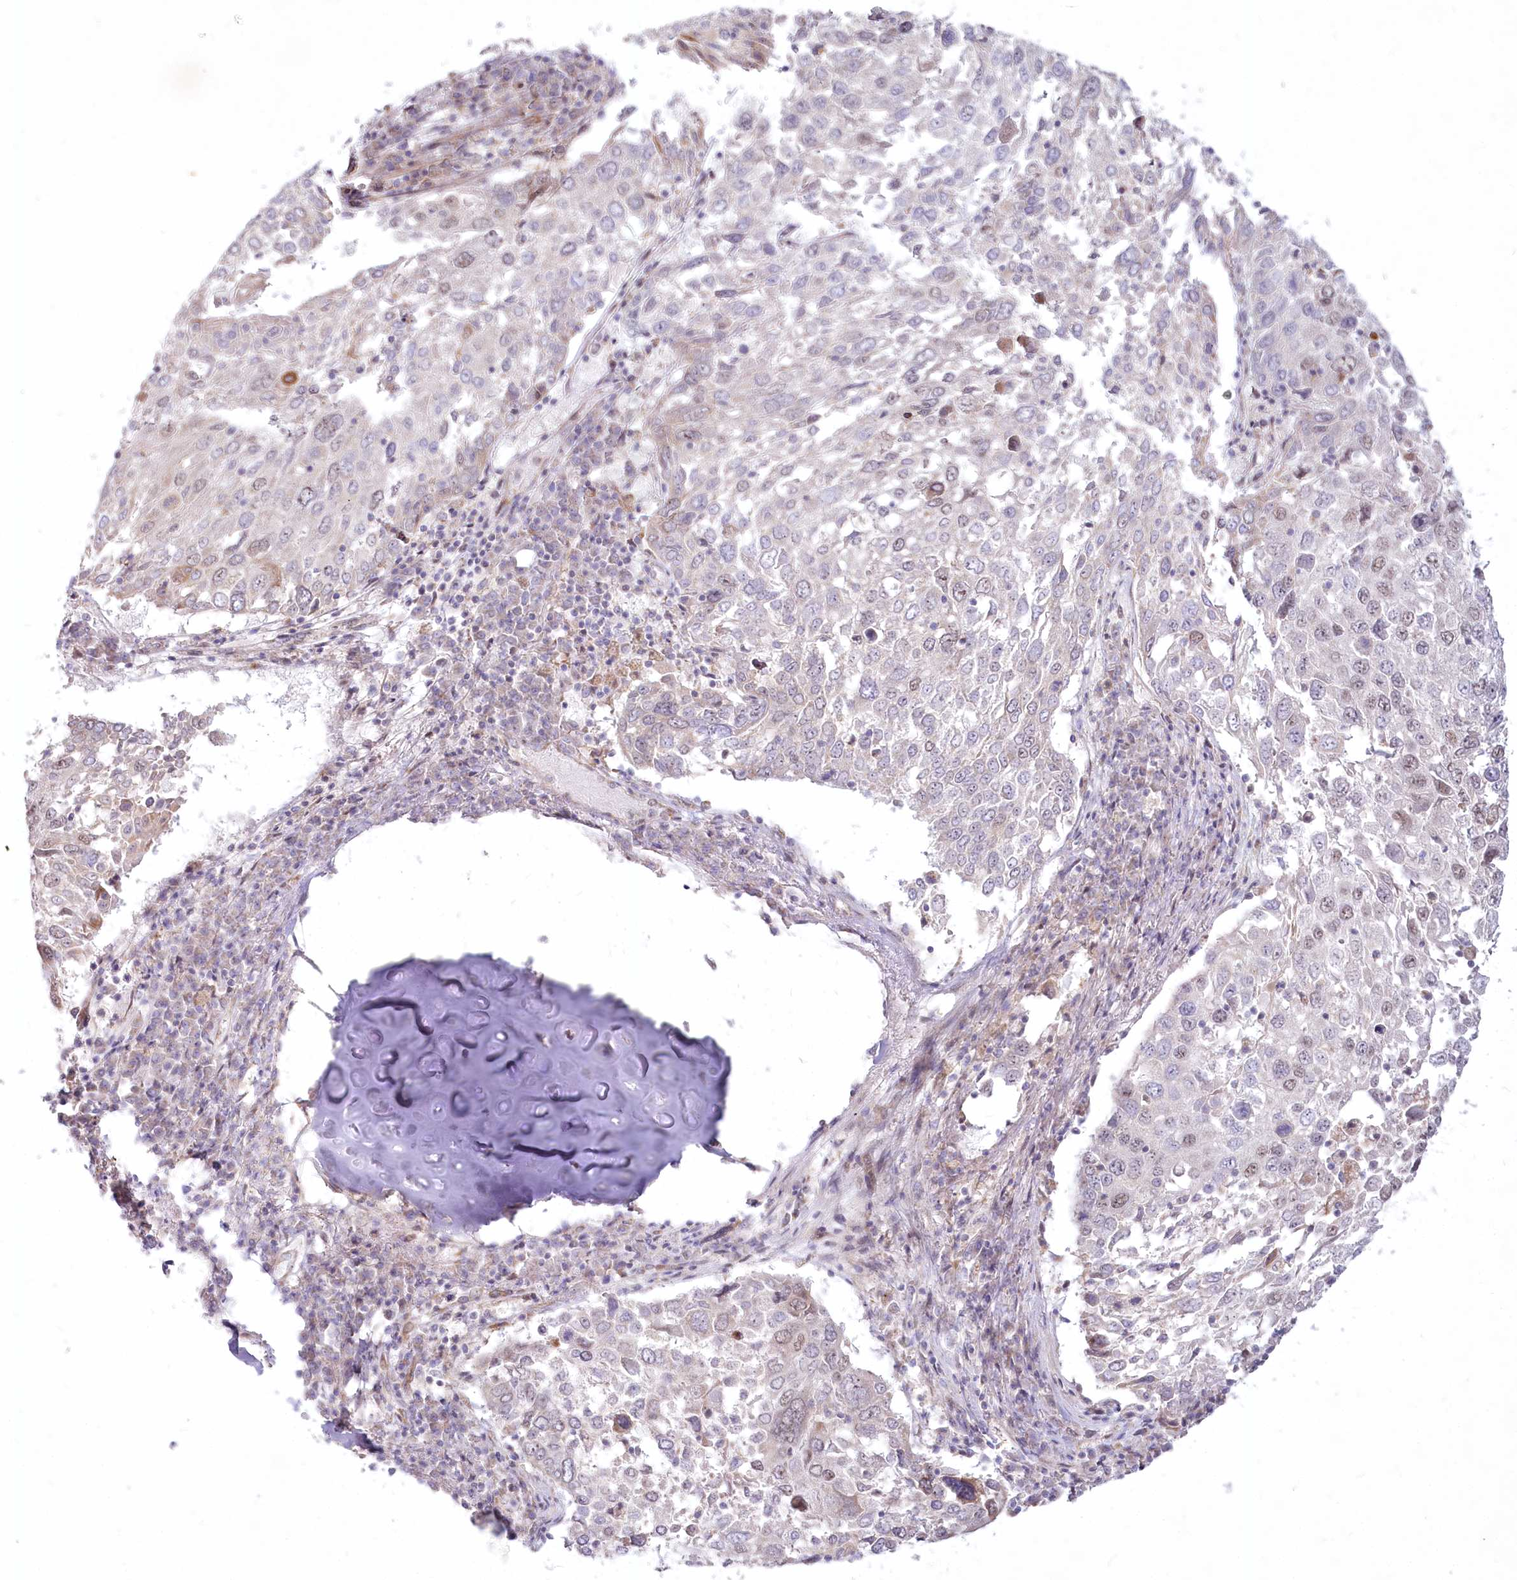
{"staining": {"intensity": "negative", "quantity": "none", "location": "none"}, "tissue": "lung cancer", "cell_type": "Tumor cells", "image_type": "cancer", "snomed": [{"axis": "morphology", "description": "Squamous cell carcinoma, NOS"}, {"axis": "topography", "description": "Lung"}], "caption": "Immunohistochemical staining of lung squamous cell carcinoma shows no significant positivity in tumor cells.", "gene": "MTG1", "patient": {"sex": "male", "age": 65}}